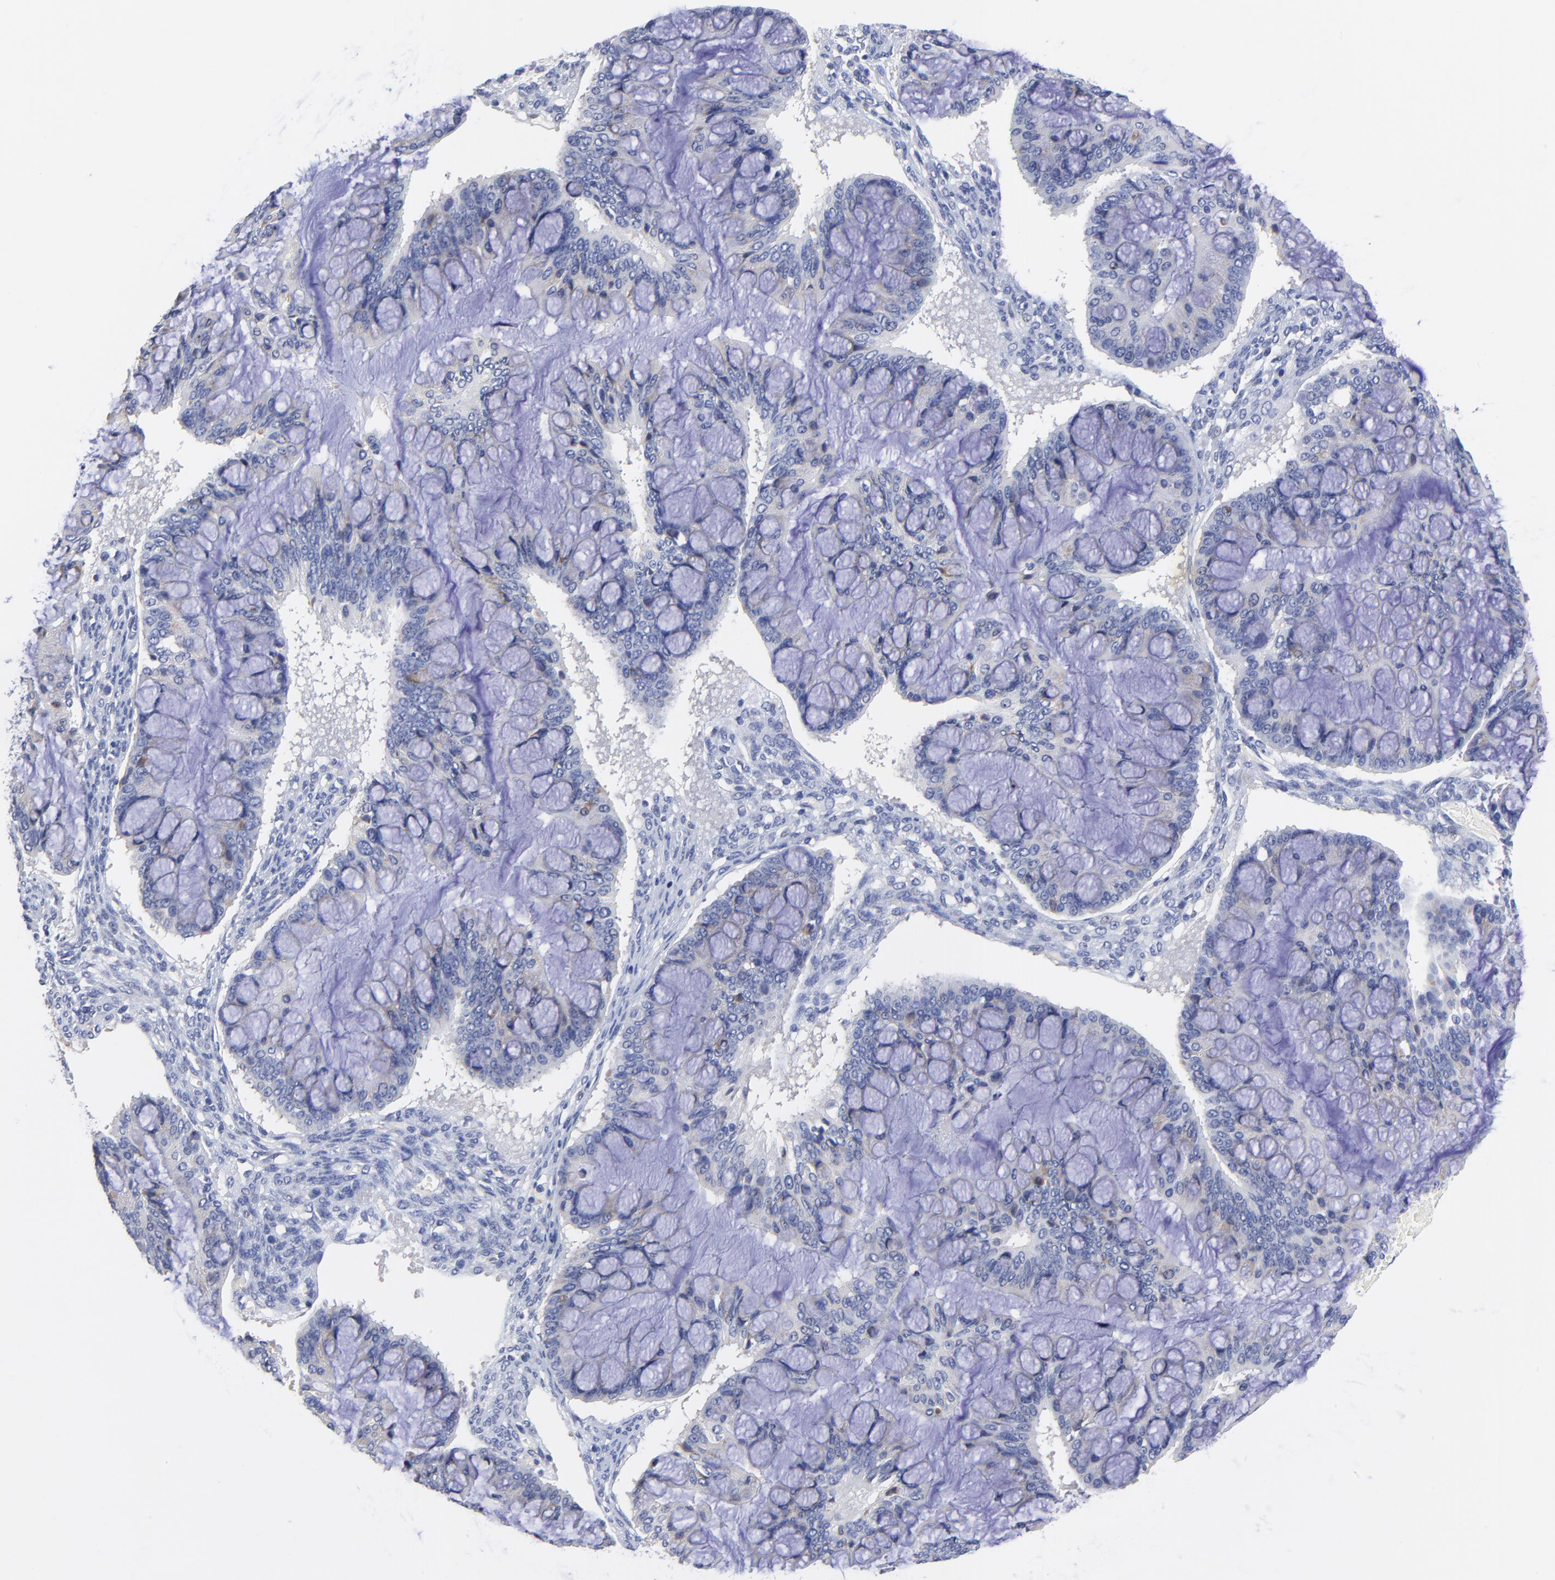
{"staining": {"intensity": "weak", "quantity": "<25%", "location": "cytoplasmic/membranous"}, "tissue": "ovarian cancer", "cell_type": "Tumor cells", "image_type": "cancer", "snomed": [{"axis": "morphology", "description": "Cystadenocarcinoma, mucinous, NOS"}, {"axis": "topography", "description": "Ovary"}], "caption": "A high-resolution histopathology image shows immunohistochemistry (IHC) staining of ovarian cancer (mucinous cystadenocarcinoma), which reveals no significant expression in tumor cells.", "gene": "LAX1", "patient": {"sex": "female", "age": 73}}